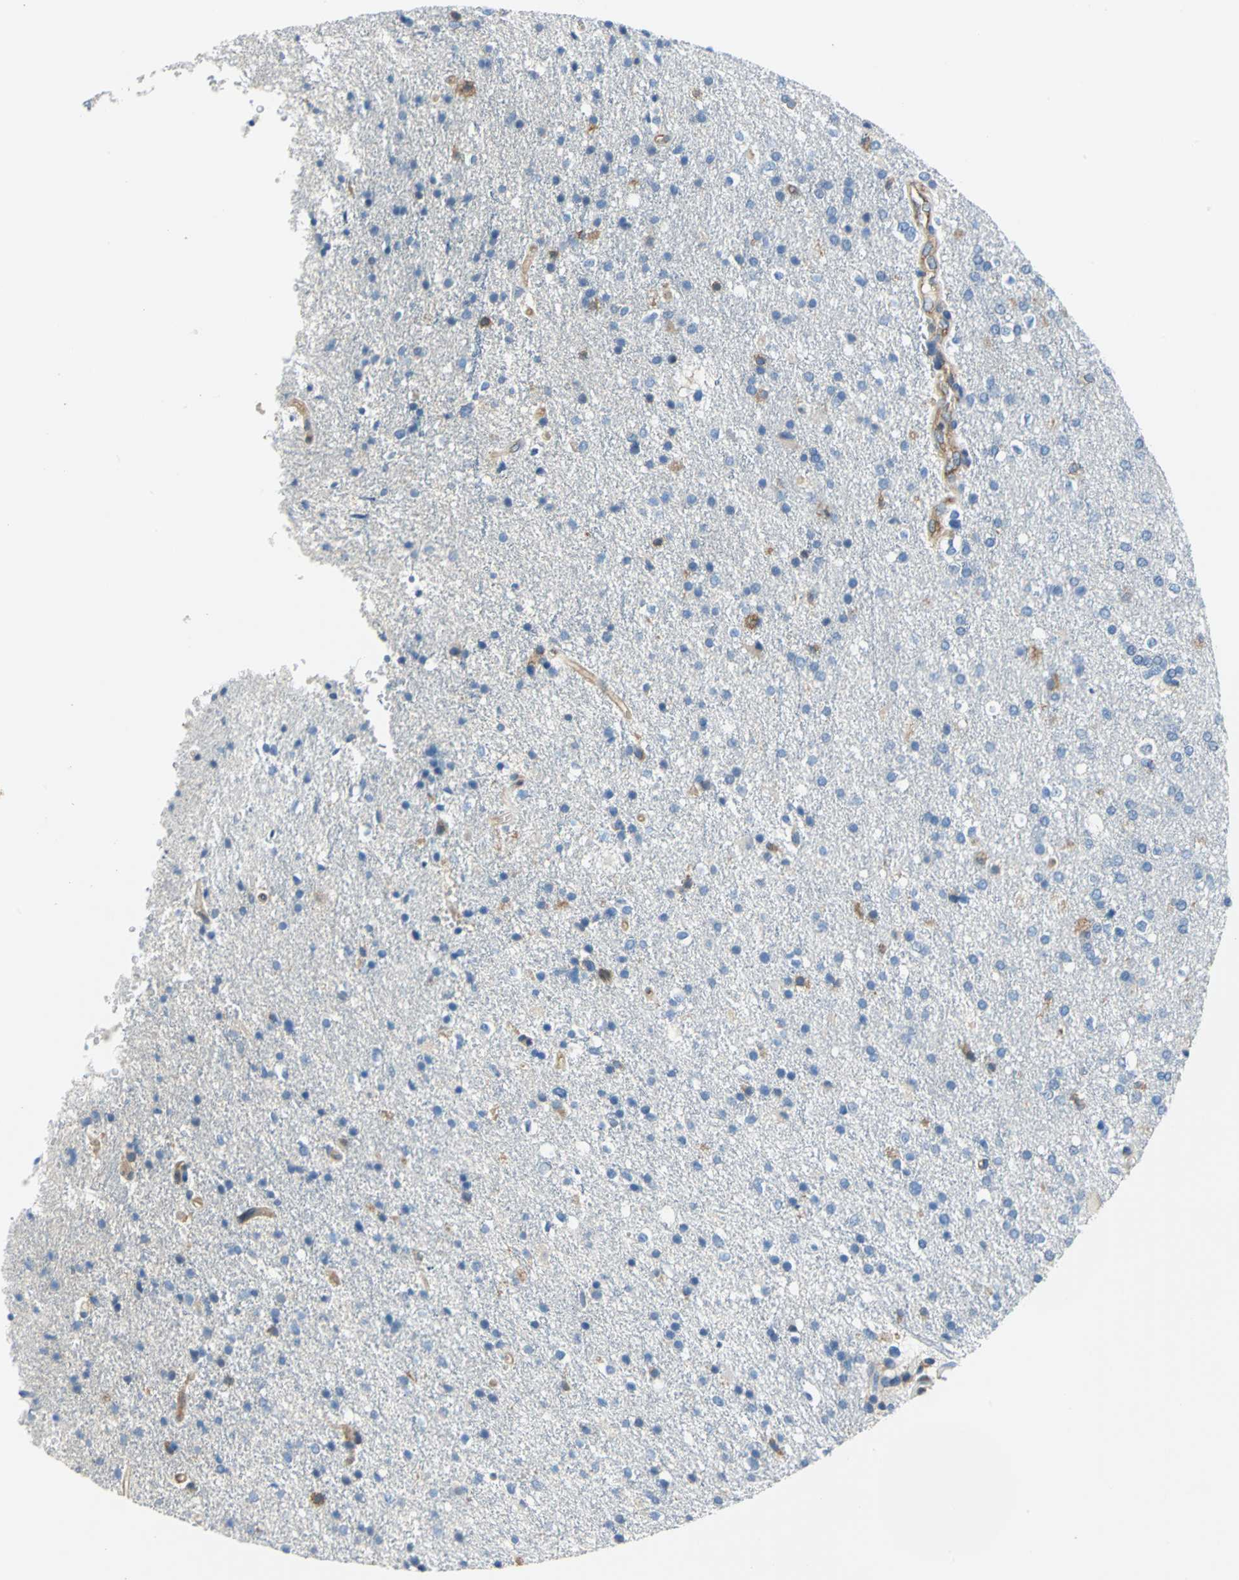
{"staining": {"intensity": "moderate", "quantity": "<25%", "location": "cytoplasmic/membranous"}, "tissue": "glioma", "cell_type": "Tumor cells", "image_type": "cancer", "snomed": [{"axis": "morphology", "description": "Glioma, malignant, High grade"}, {"axis": "topography", "description": "Brain"}], "caption": "Protein staining reveals moderate cytoplasmic/membranous staining in about <25% of tumor cells in glioma.", "gene": "TRIM25", "patient": {"sex": "male", "age": 33}}